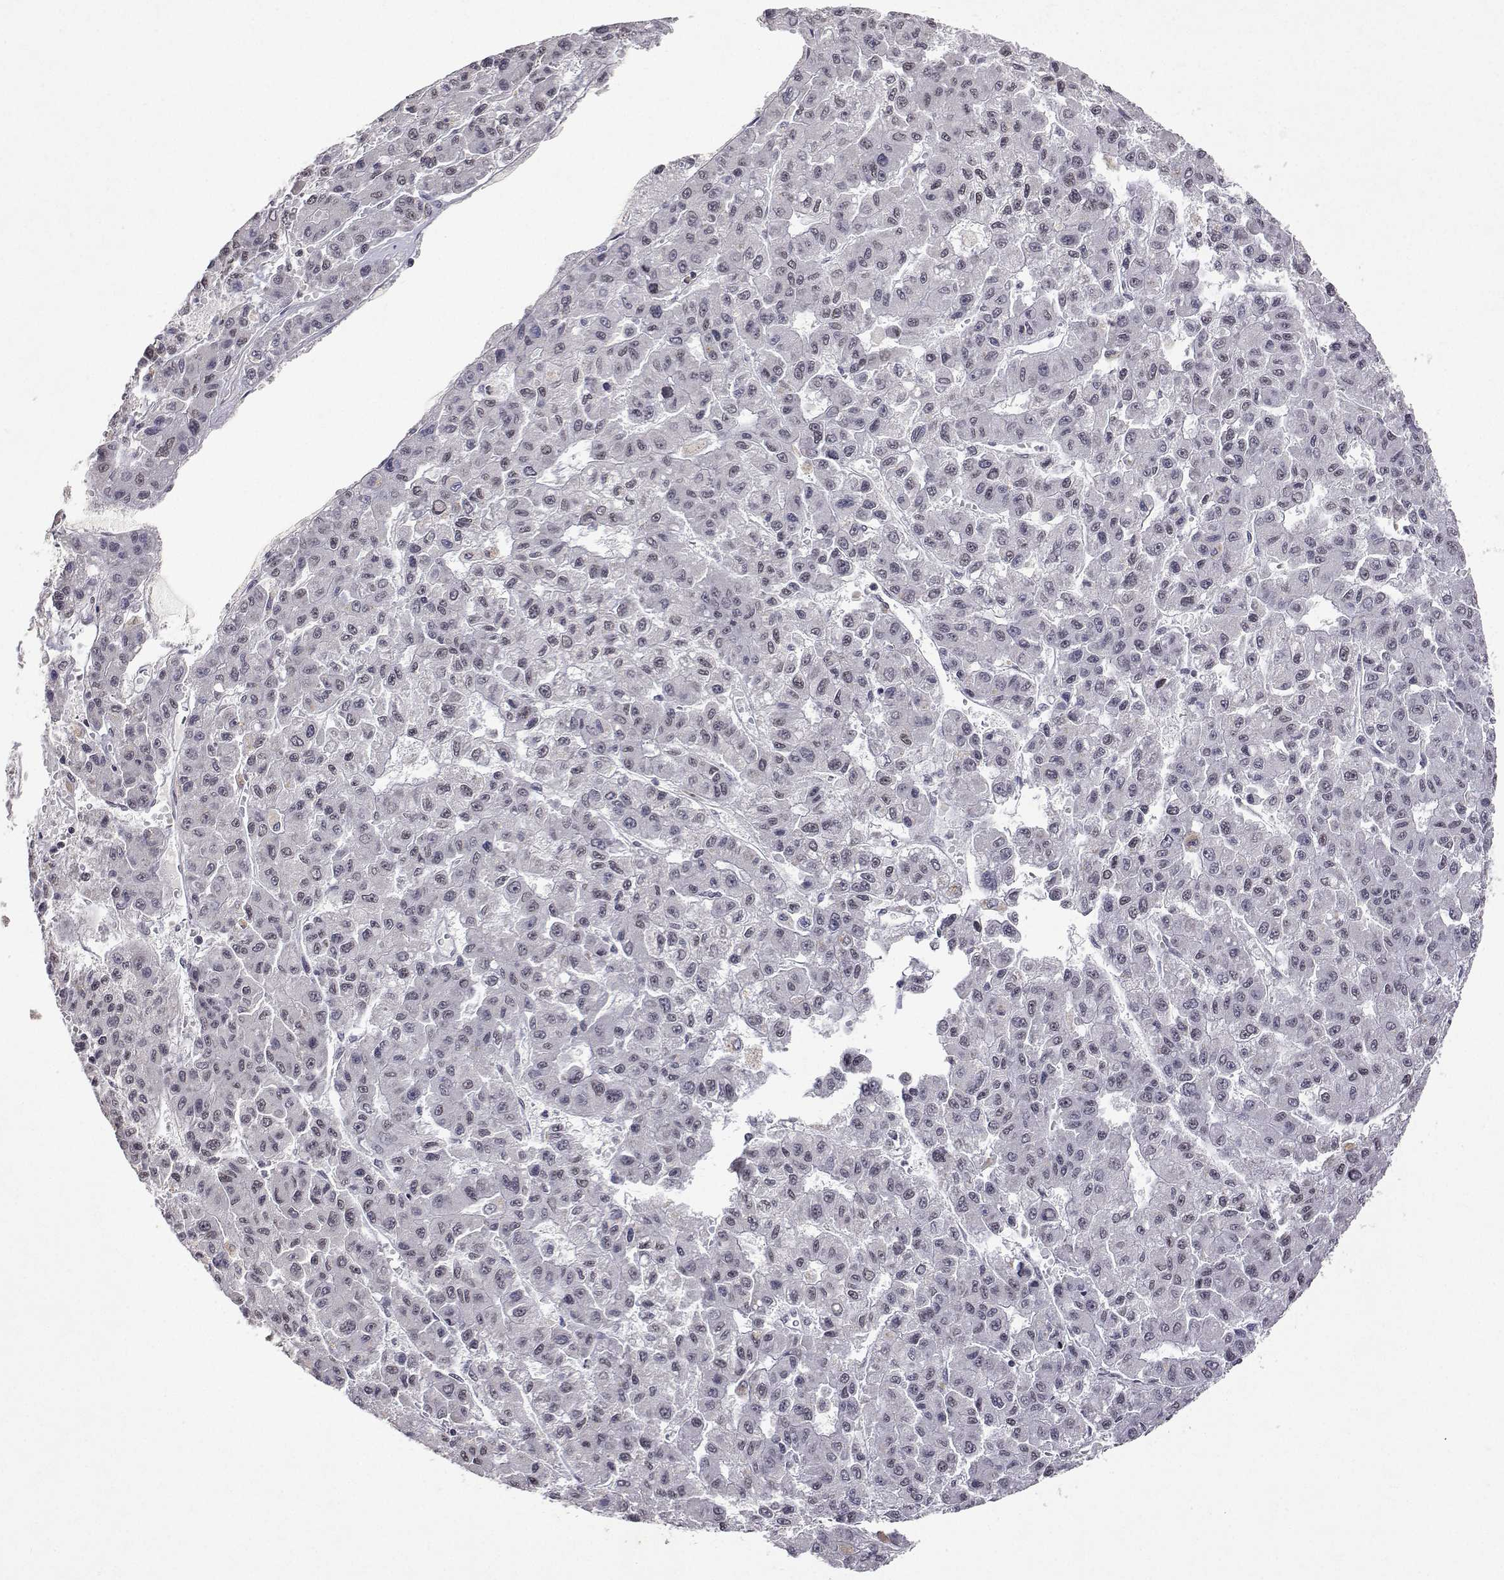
{"staining": {"intensity": "negative", "quantity": "none", "location": "none"}, "tissue": "liver cancer", "cell_type": "Tumor cells", "image_type": "cancer", "snomed": [{"axis": "morphology", "description": "Carcinoma, Hepatocellular, NOS"}, {"axis": "topography", "description": "Liver"}], "caption": "Immunohistochemistry (IHC) of liver cancer (hepatocellular carcinoma) demonstrates no staining in tumor cells. (Brightfield microscopy of DAB immunohistochemistry (IHC) at high magnification).", "gene": "XPC", "patient": {"sex": "male", "age": 70}}